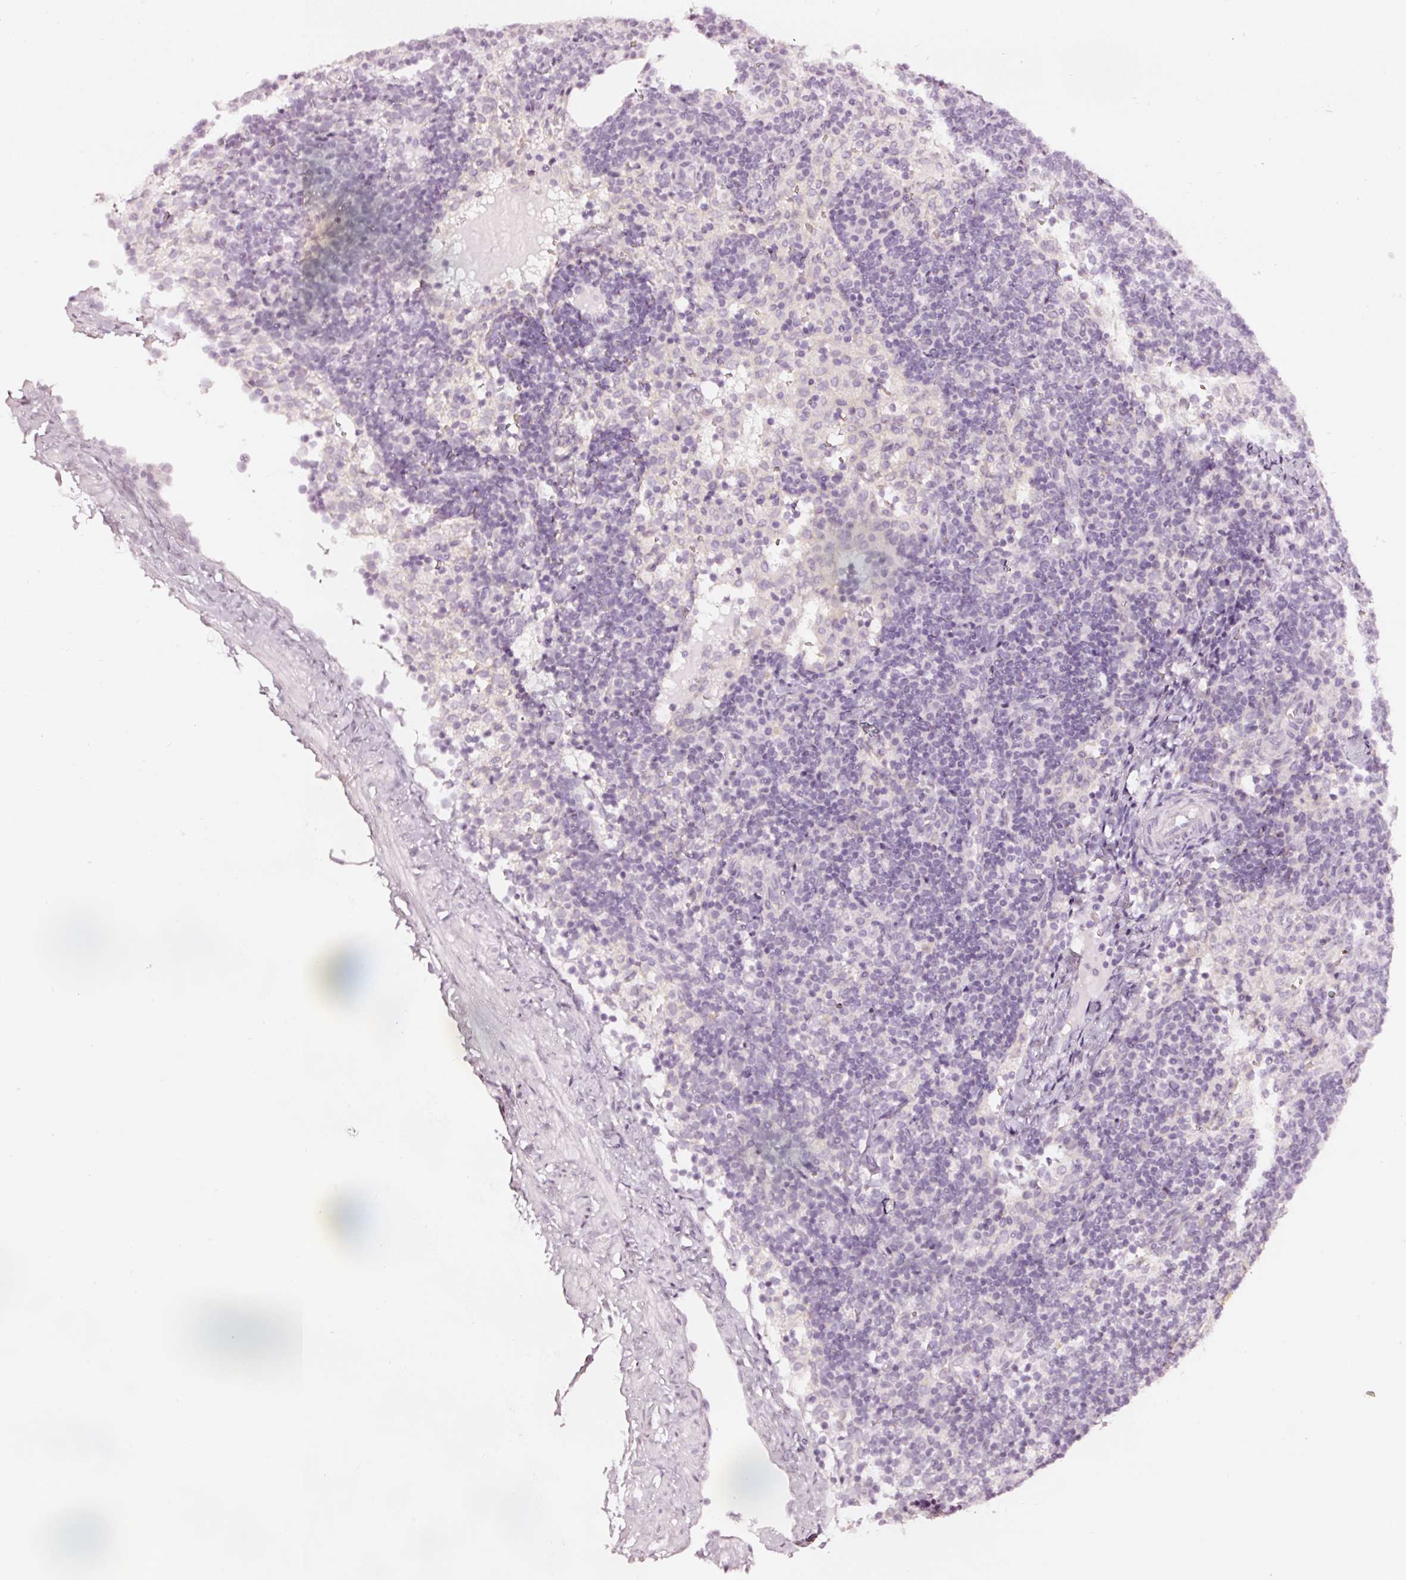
{"staining": {"intensity": "weak", "quantity": "<25%", "location": "cytoplasmic/membranous"}, "tissue": "lymph node", "cell_type": "Germinal center cells", "image_type": "normal", "snomed": [{"axis": "morphology", "description": "Normal tissue, NOS"}, {"axis": "topography", "description": "Lymph node"}], "caption": "Immunohistochemistry of unremarkable lymph node exhibits no staining in germinal center cells.", "gene": "CNP", "patient": {"sex": "female", "age": 52}}